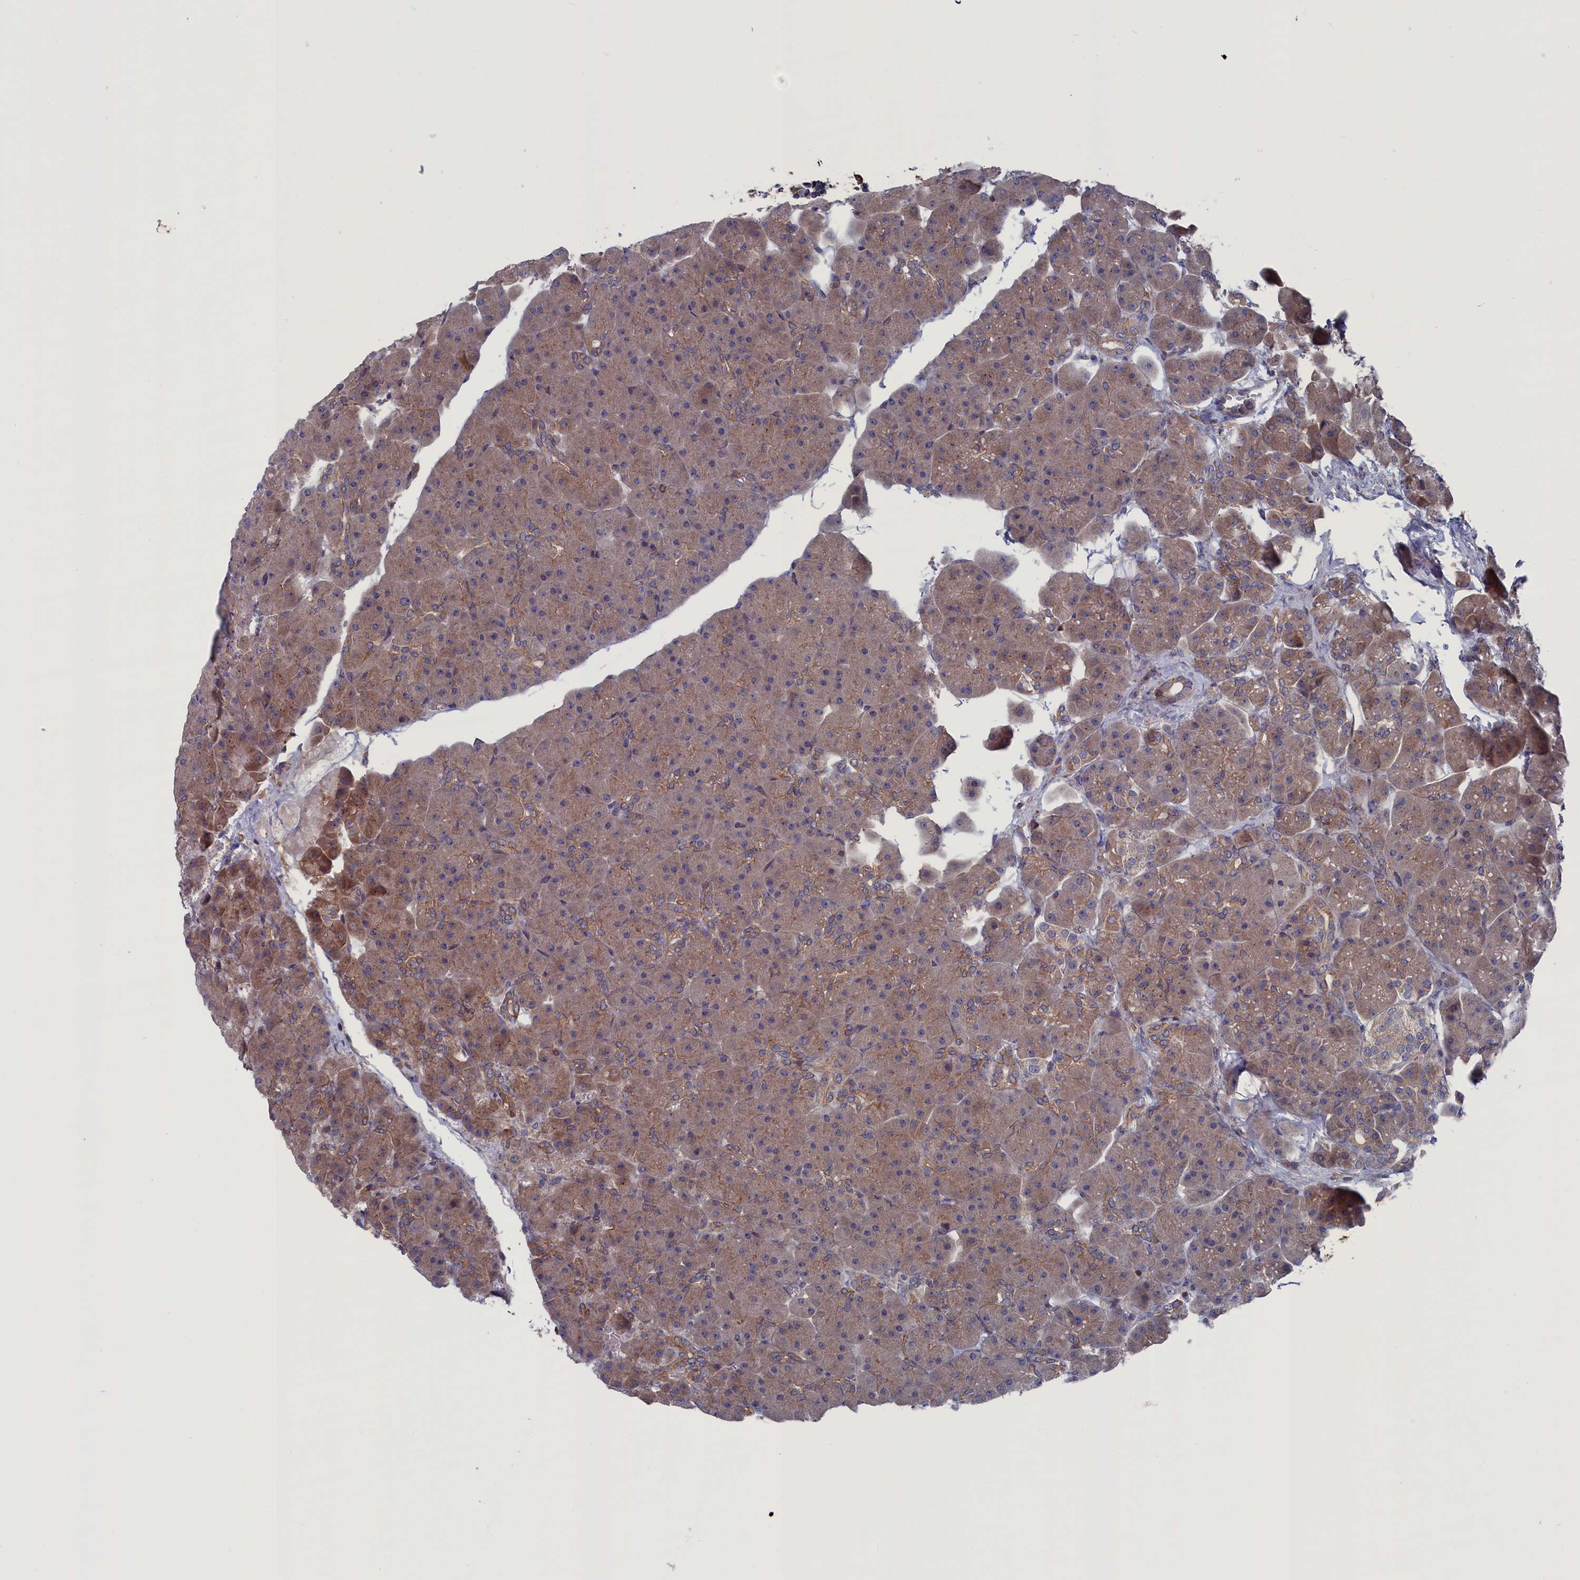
{"staining": {"intensity": "moderate", "quantity": ">75%", "location": "cytoplasmic/membranous"}, "tissue": "pancreas", "cell_type": "Exocrine glandular cells", "image_type": "normal", "snomed": [{"axis": "morphology", "description": "Normal tissue, NOS"}, {"axis": "topography", "description": "Pancreas"}], "caption": "Moderate cytoplasmic/membranous expression is seen in approximately >75% of exocrine glandular cells in unremarkable pancreas.", "gene": "SPATA13", "patient": {"sex": "male", "age": 66}}